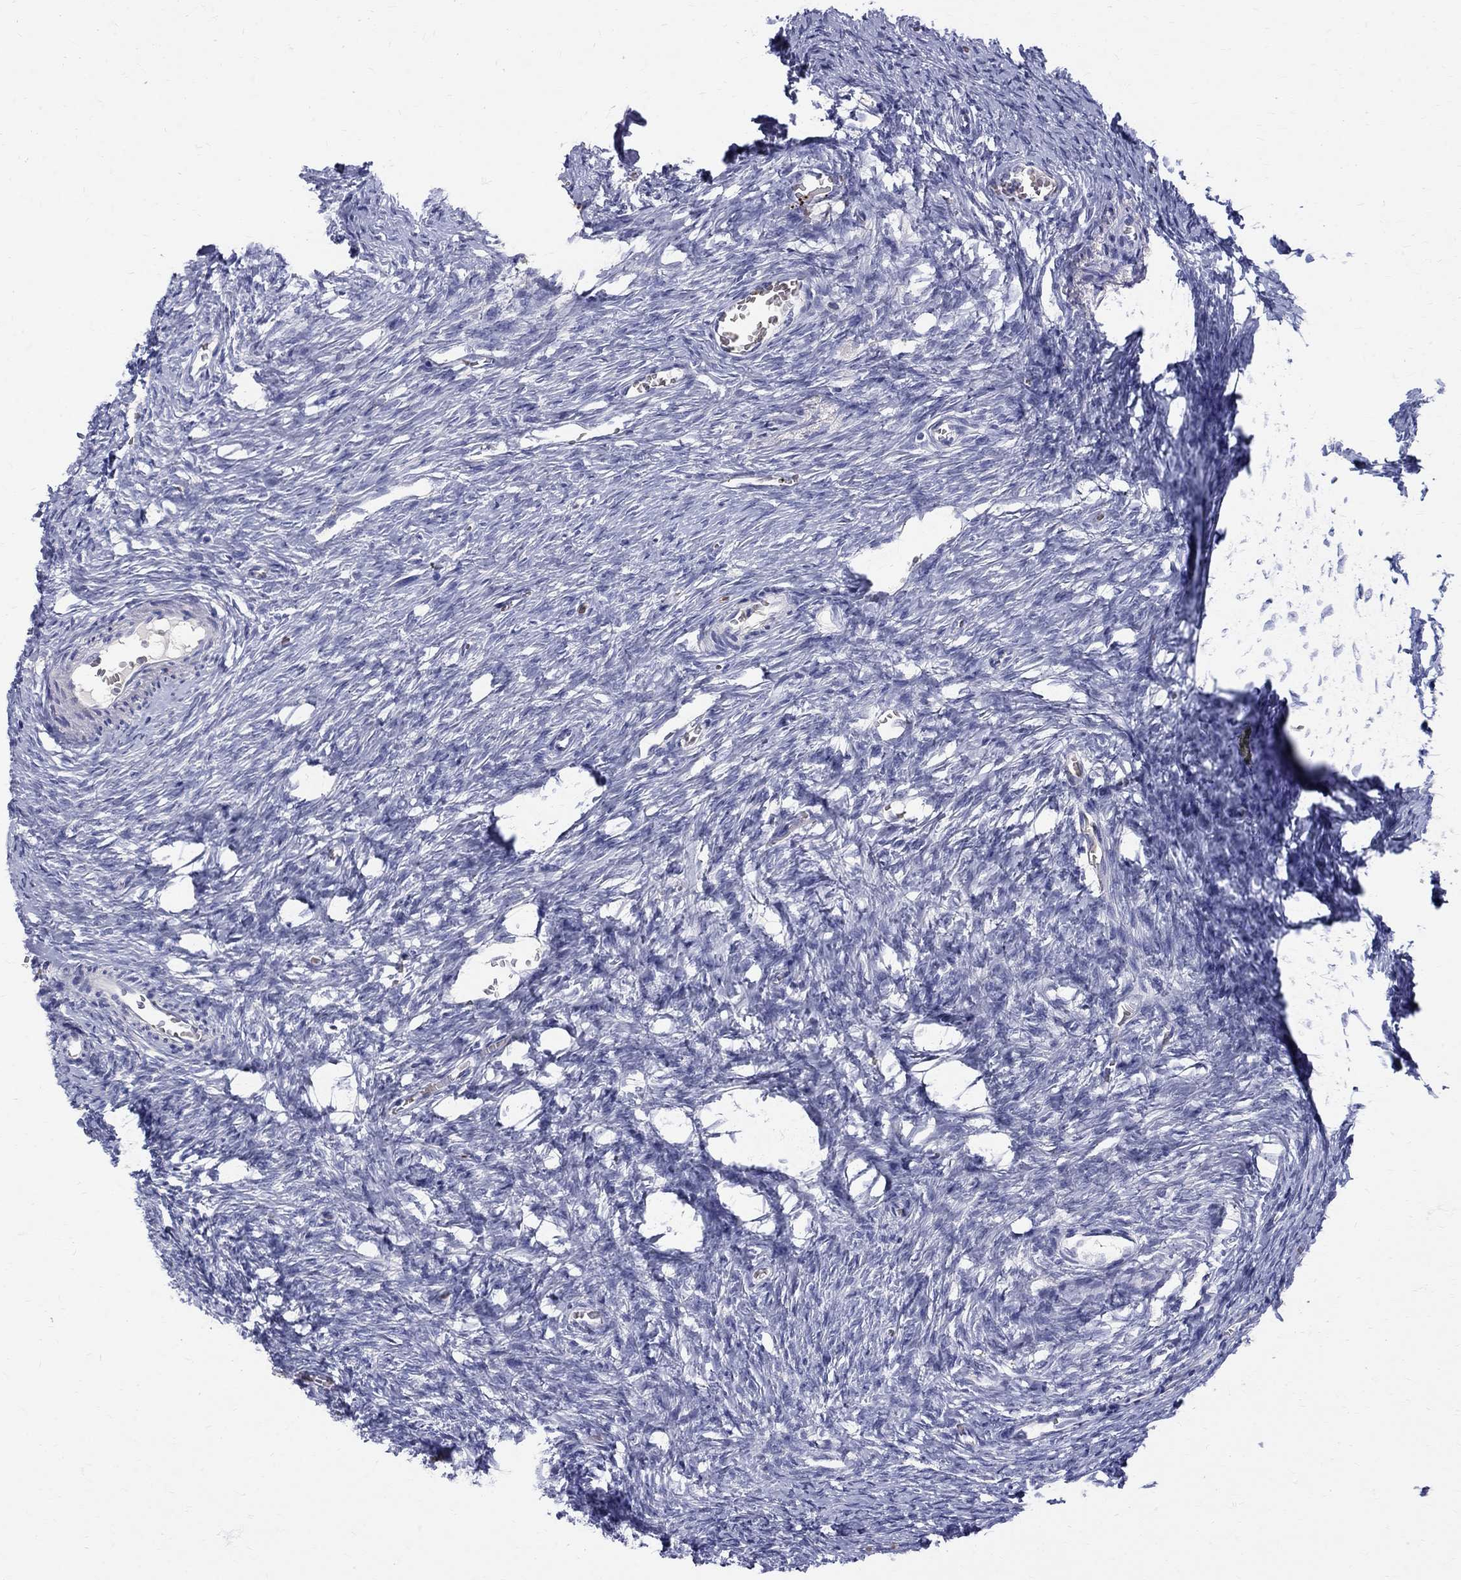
{"staining": {"intensity": "negative", "quantity": "none", "location": "none"}, "tissue": "ovary", "cell_type": "Follicle cells", "image_type": "normal", "snomed": [{"axis": "morphology", "description": "Normal tissue, NOS"}, {"axis": "topography", "description": "Ovary"}], "caption": "Immunohistochemical staining of unremarkable human ovary demonstrates no significant expression in follicle cells. (DAB (3,3'-diaminobenzidine) IHC visualized using brightfield microscopy, high magnification).", "gene": "AGER", "patient": {"sex": "female", "age": 39}}